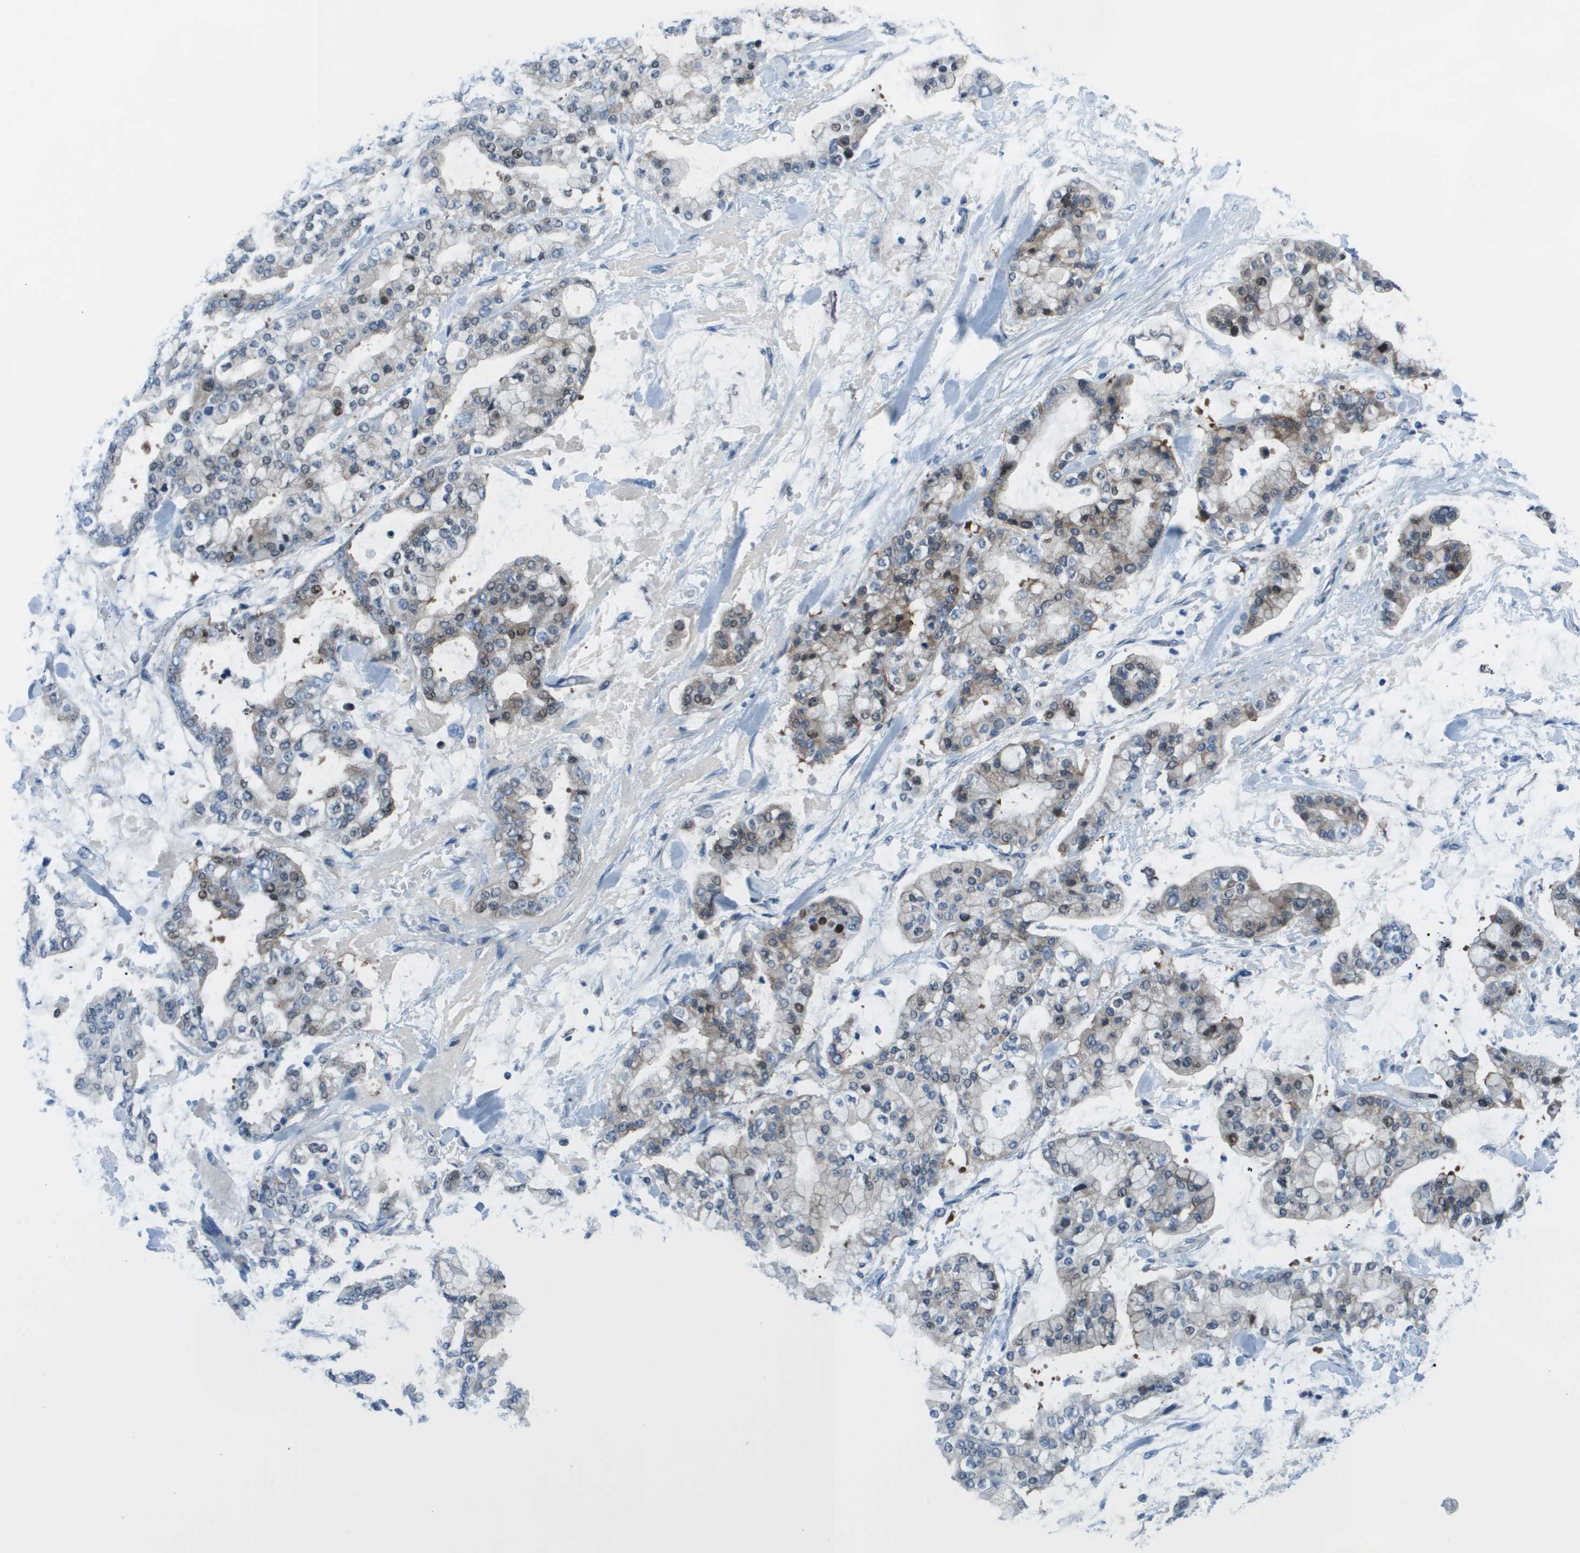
{"staining": {"intensity": "weak", "quantity": "<25%", "location": "cytoplasmic/membranous,nuclear"}, "tissue": "stomach cancer", "cell_type": "Tumor cells", "image_type": "cancer", "snomed": [{"axis": "morphology", "description": "Normal tissue, NOS"}, {"axis": "morphology", "description": "Adenocarcinoma, NOS"}, {"axis": "topography", "description": "Stomach, upper"}, {"axis": "topography", "description": "Stomach"}], "caption": "Micrograph shows no significant protein positivity in tumor cells of stomach adenocarcinoma.", "gene": "STIP1", "patient": {"sex": "male", "age": 76}}